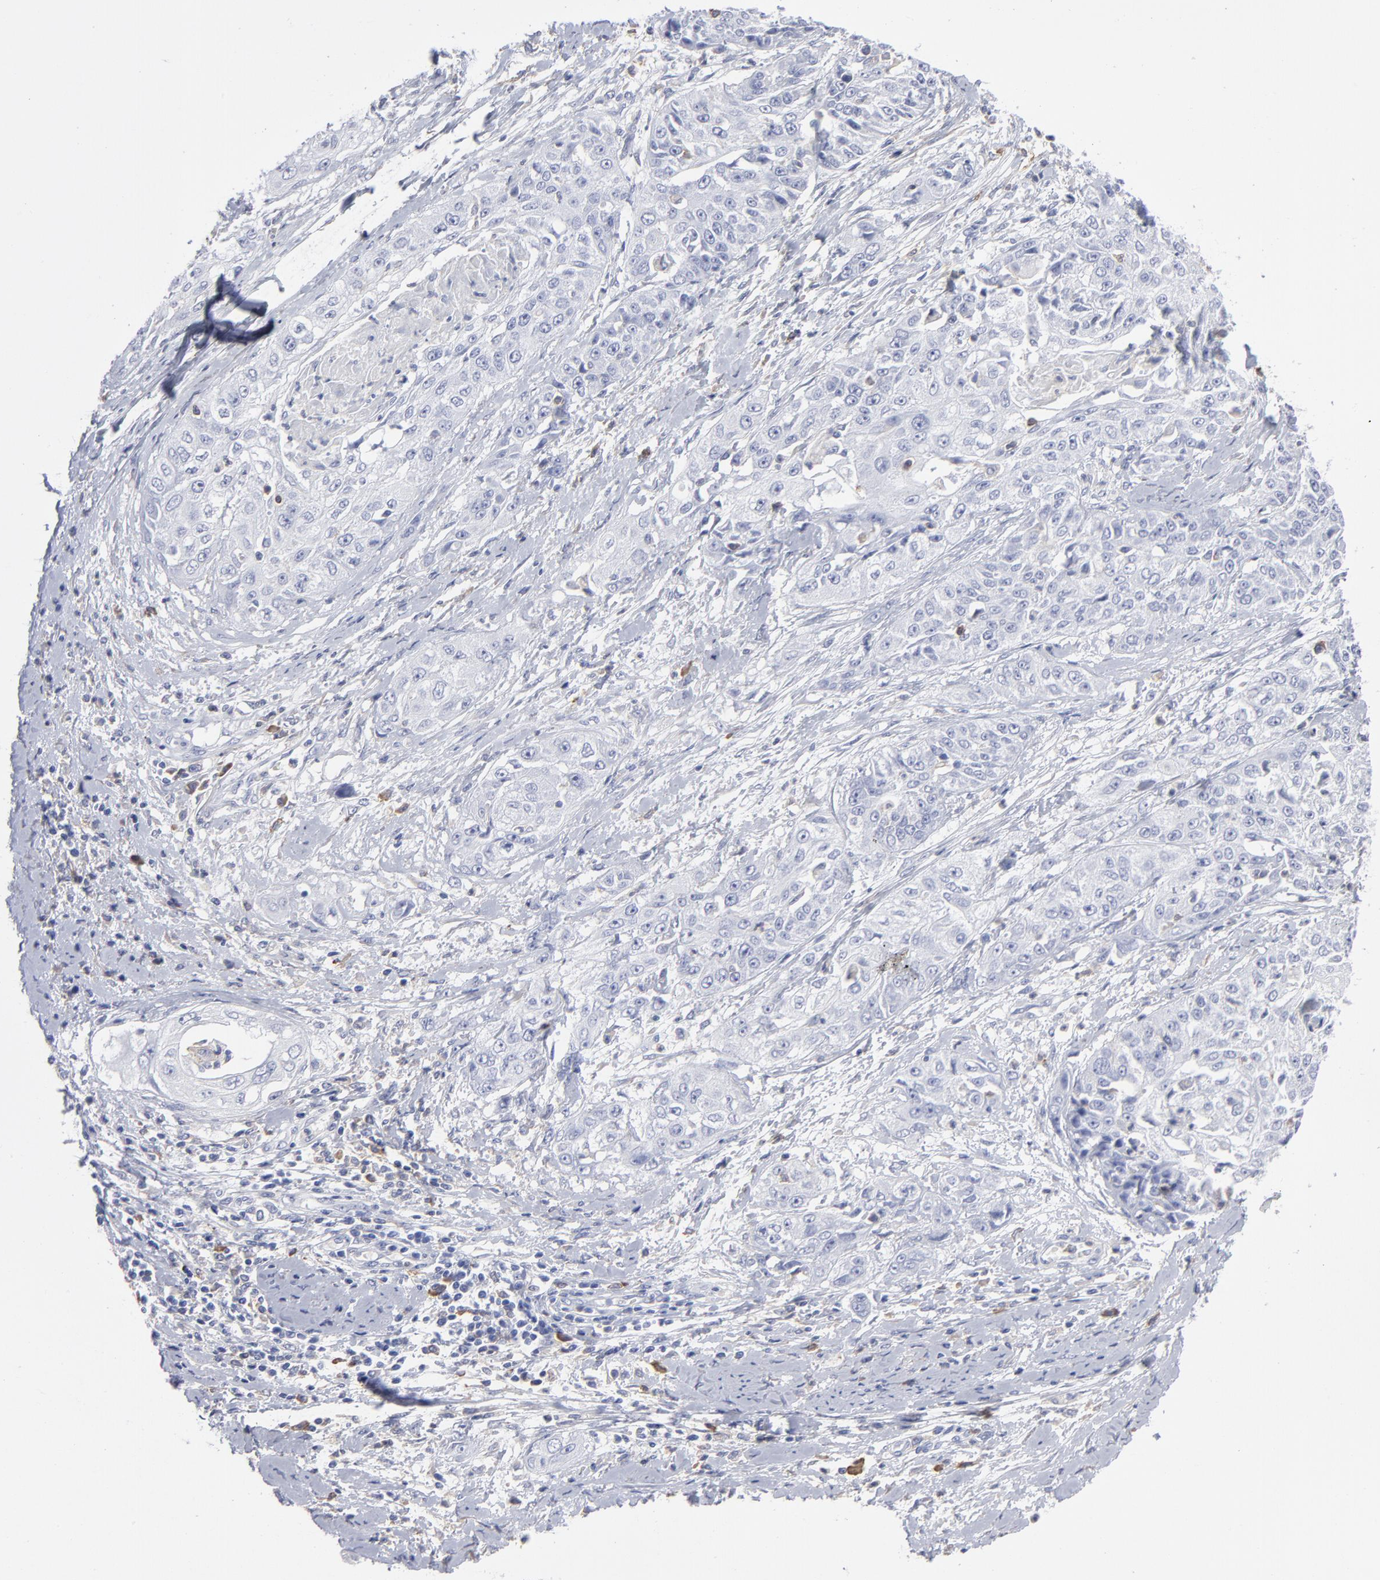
{"staining": {"intensity": "negative", "quantity": "none", "location": "none"}, "tissue": "cervical cancer", "cell_type": "Tumor cells", "image_type": "cancer", "snomed": [{"axis": "morphology", "description": "Squamous cell carcinoma, NOS"}, {"axis": "topography", "description": "Cervix"}], "caption": "Tumor cells are negative for protein expression in human cervical cancer (squamous cell carcinoma). The staining is performed using DAB (3,3'-diaminobenzidine) brown chromogen with nuclei counter-stained in using hematoxylin.", "gene": "LAT2", "patient": {"sex": "female", "age": 64}}